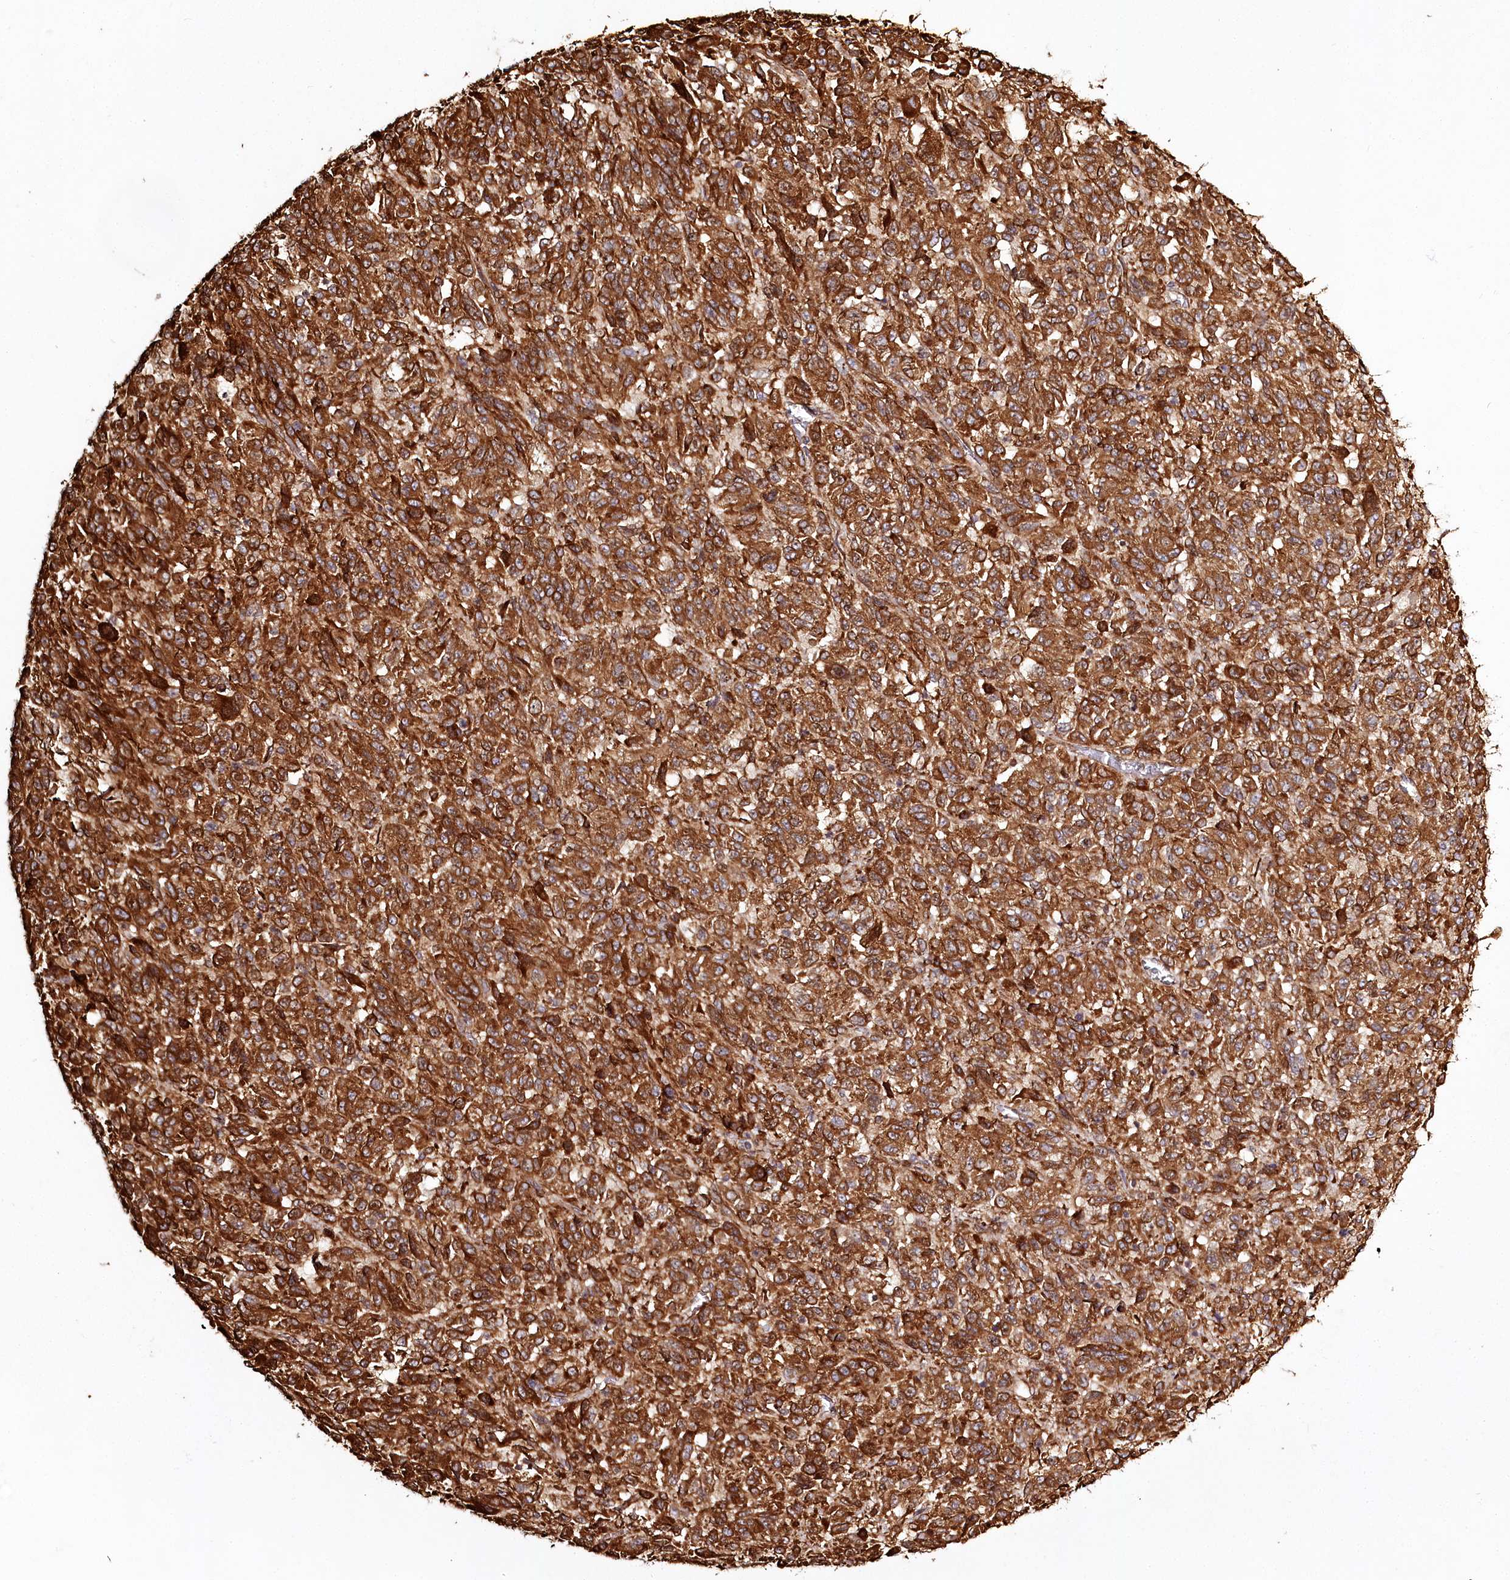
{"staining": {"intensity": "strong", "quantity": ">75%", "location": "cytoplasmic/membranous"}, "tissue": "melanoma", "cell_type": "Tumor cells", "image_type": "cancer", "snomed": [{"axis": "morphology", "description": "Malignant melanoma, Metastatic site"}, {"axis": "topography", "description": "Lung"}], "caption": "Strong cytoplasmic/membranous protein positivity is identified in approximately >75% of tumor cells in malignant melanoma (metastatic site).", "gene": "FAM13A", "patient": {"sex": "male", "age": 64}}